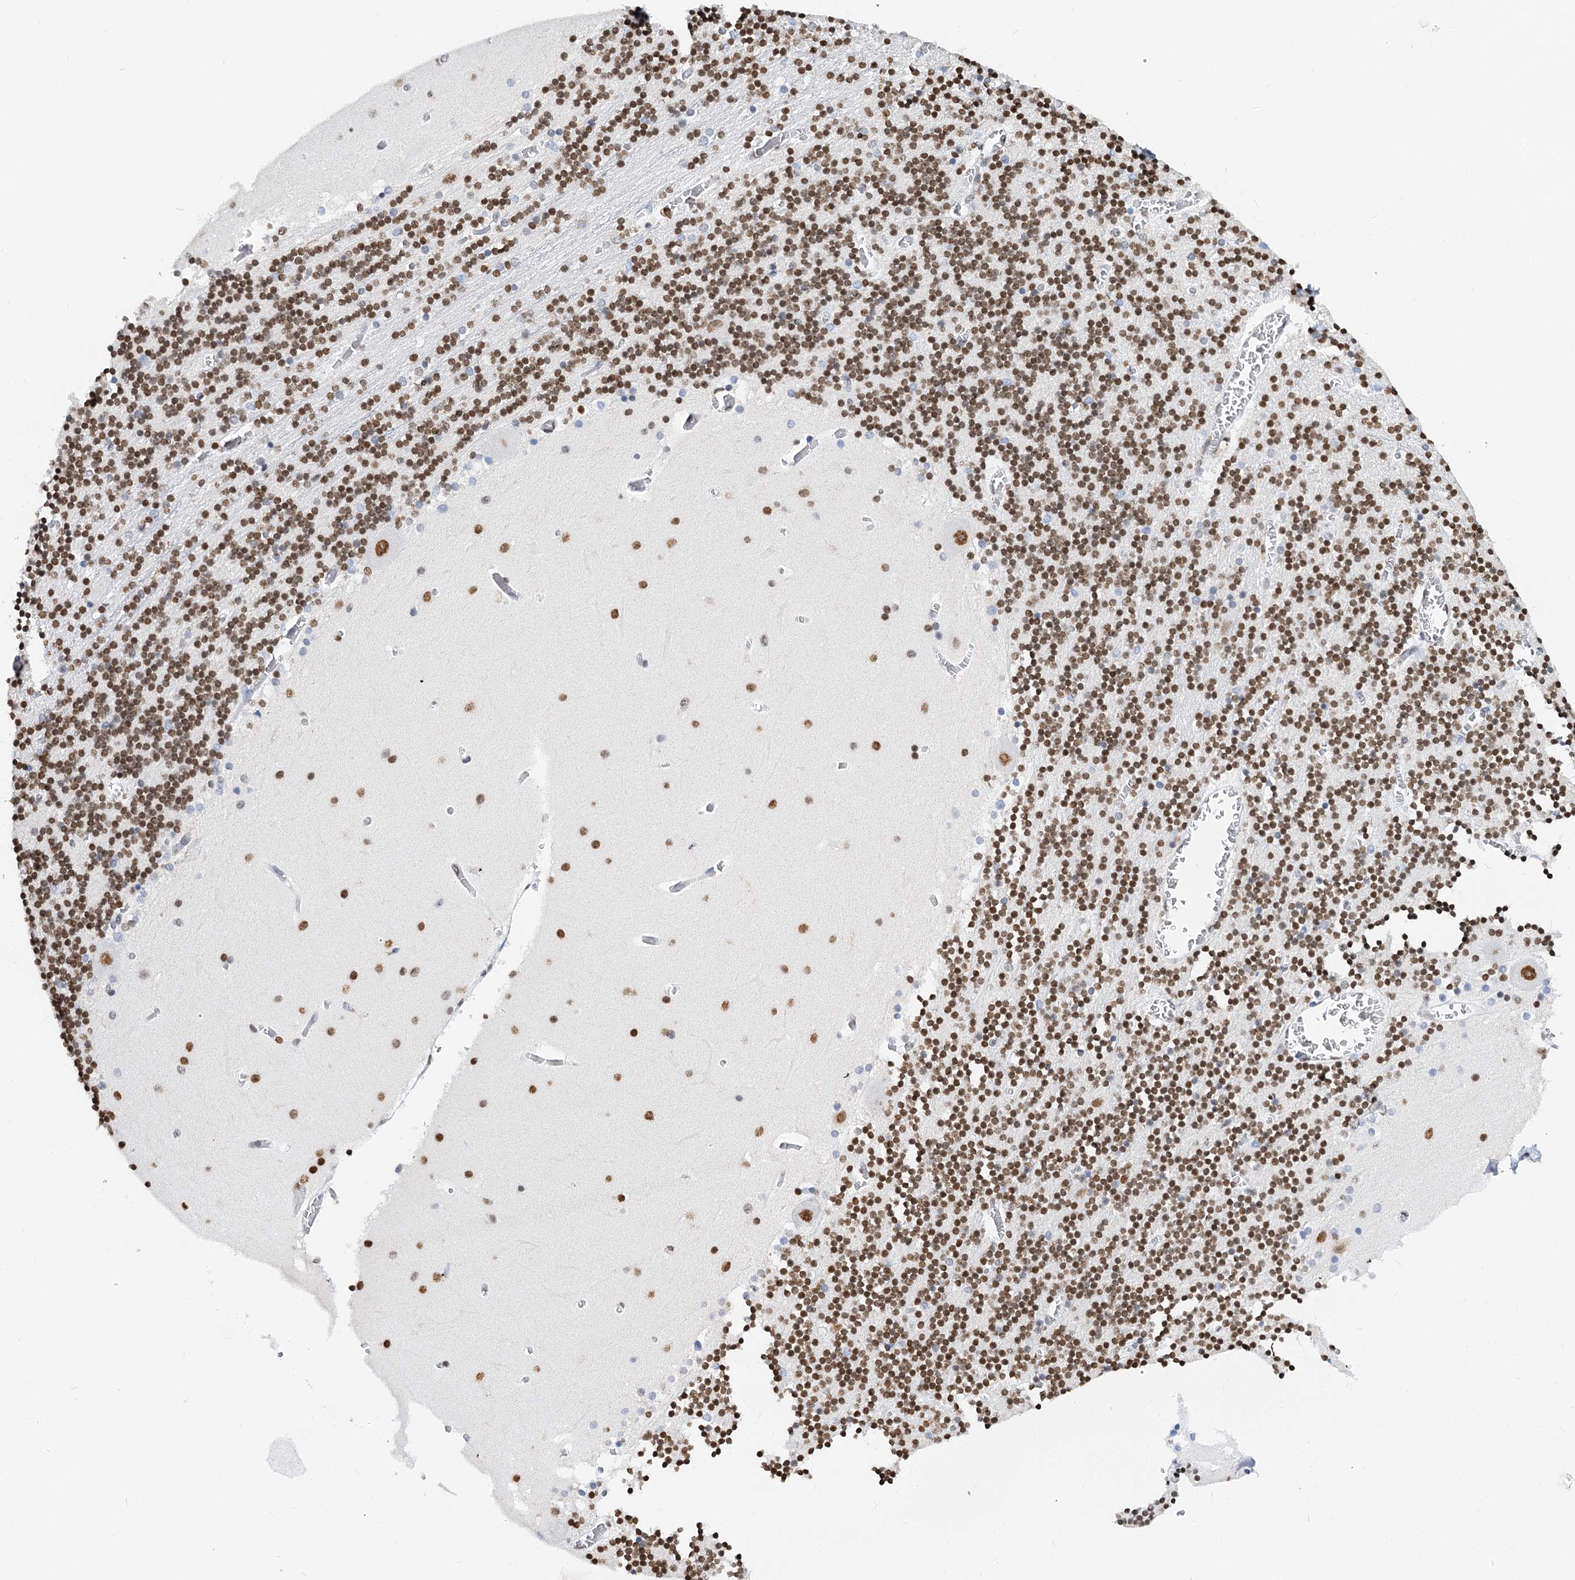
{"staining": {"intensity": "moderate", "quantity": ">75%", "location": "nuclear"}, "tissue": "cerebellum", "cell_type": "Cells in granular layer", "image_type": "normal", "snomed": [{"axis": "morphology", "description": "Normal tissue, NOS"}, {"axis": "topography", "description": "Cerebellum"}], "caption": "Moderate nuclear positivity is identified in about >75% of cells in granular layer in benign cerebellum.", "gene": "BARD1", "patient": {"sex": "female", "age": 28}}